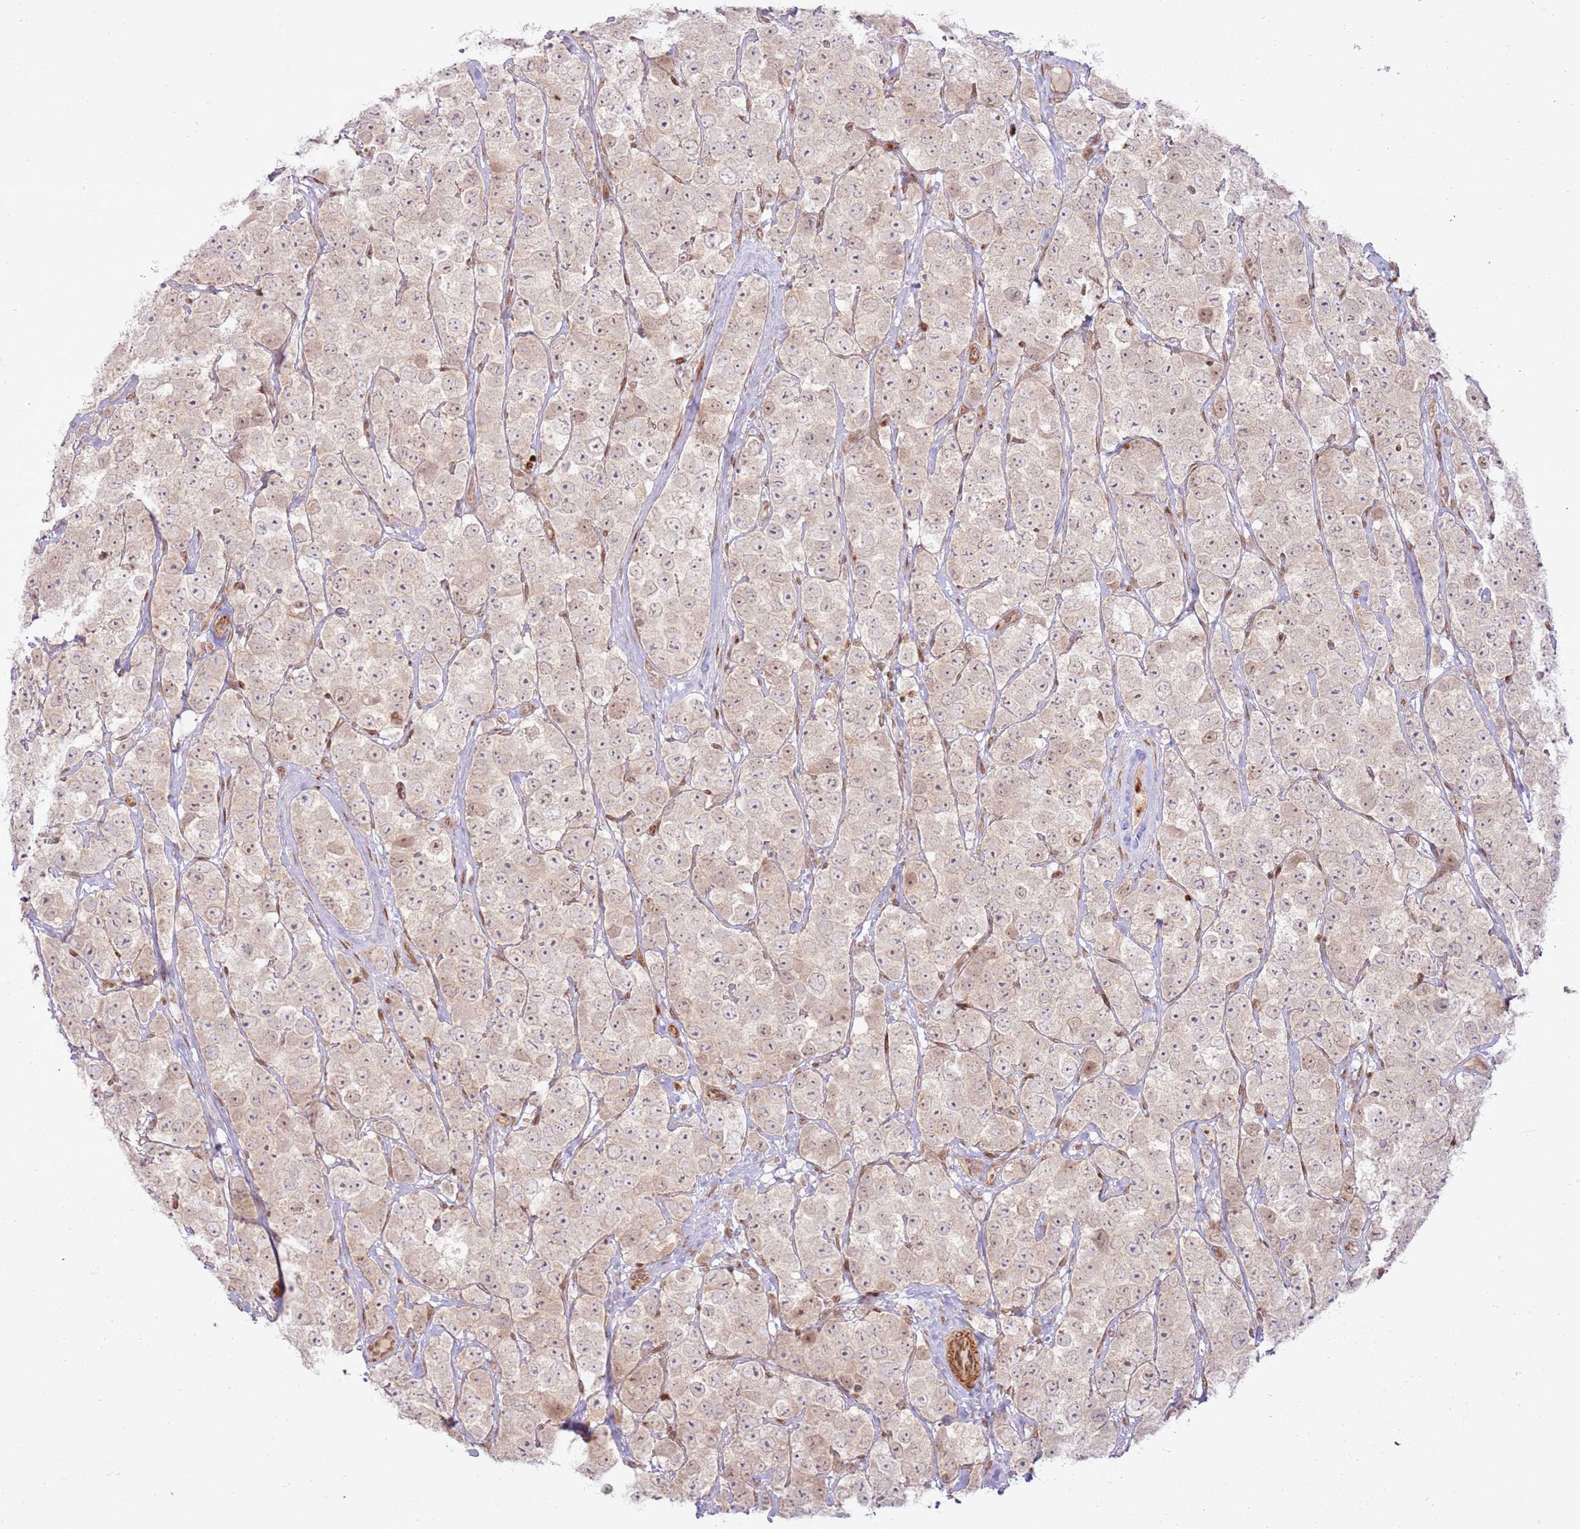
{"staining": {"intensity": "weak", "quantity": "25%-75%", "location": "cytoplasmic/membranous,nuclear"}, "tissue": "testis cancer", "cell_type": "Tumor cells", "image_type": "cancer", "snomed": [{"axis": "morphology", "description": "Seminoma, NOS"}, {"axis": "topography", "description": "Testis"}], "caption": "Protein analysis of testis cancer tissue demonstrates weak cytoplasmic/membranous and nuclear staining in approximately 25%-75% of tumor cells.", "gene": "KLHL36", "patient": {"sex": "male", "age": 28}}